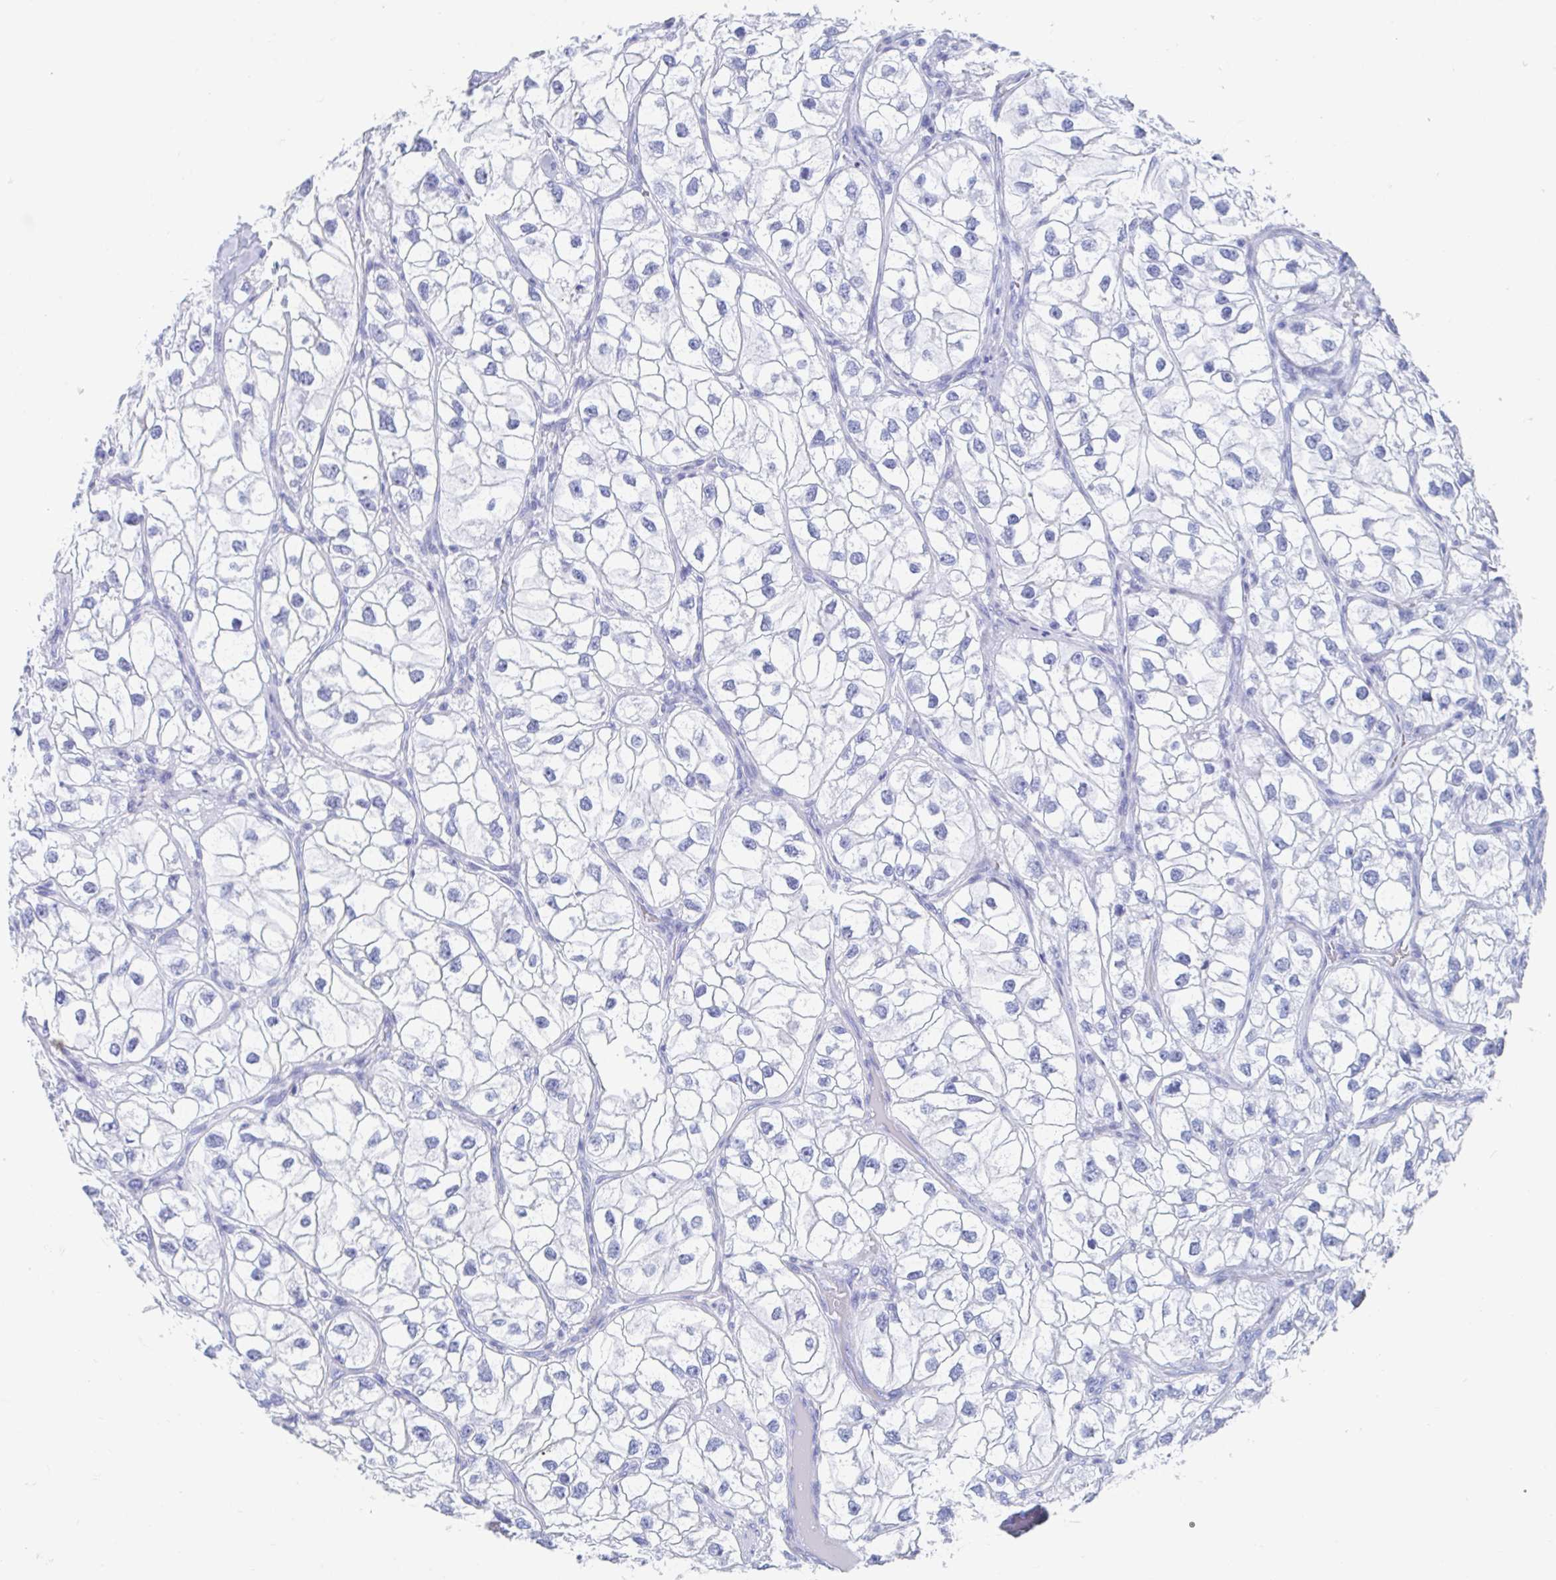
{"staining": {"intensity": "negative", "quantity": "none", "location": "none"}, "tissue": "renal cancer", "cell_type": "Tumor cells", "image_type": "cancer", "snomed": [{"axis": "morphology", "description": "Adenocarcinoma, NOS"}, {"axis": "topography", "description": "Kidney"}], "caption": "Immunohistochemistry of human renal cancer reveals no expression in tumor cells.", "gene": "HDGFL1", "patient": {"sex": "male", "age": 59}}